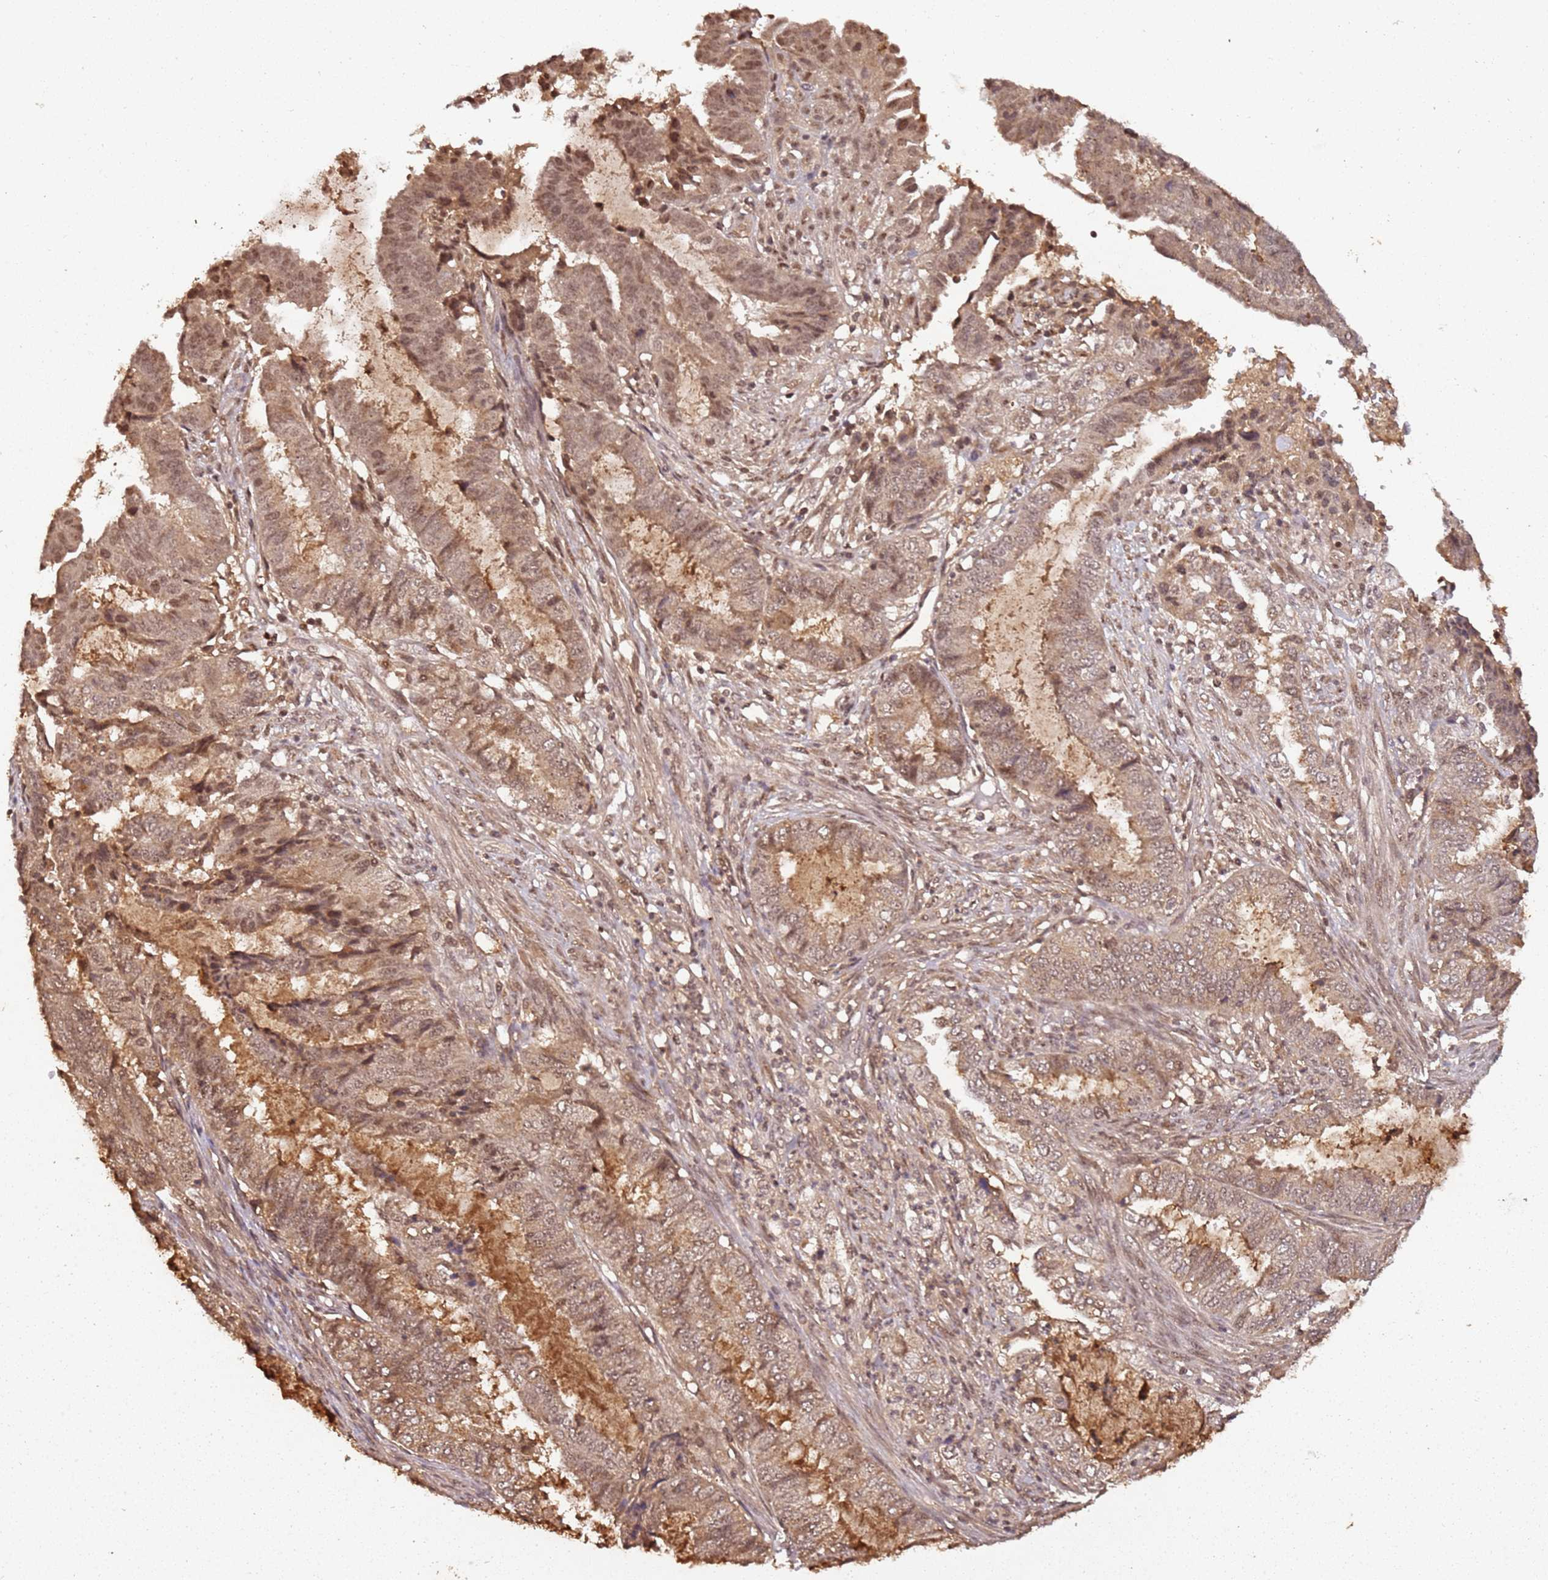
{"staining": {"intensity": "moderate", "quantity": "25%-75%", "location": "nuclear"}, "tissue": "endometrial cancer", "cell_type": "Tumor cells", "image_type": "cancer", "snomed": [{"axis": "morphology", "description": "Adenocarcinoma, NOS"}, {"axis": "topography", "description": "Endometrium"}], "caption": "Endometrial cancer (adenocarcinoma) stained with a protein marker exhibits moderate staining in tumor cells.", "gene": "COL1A2", "patient": {"sex": "female", "age": 51}}